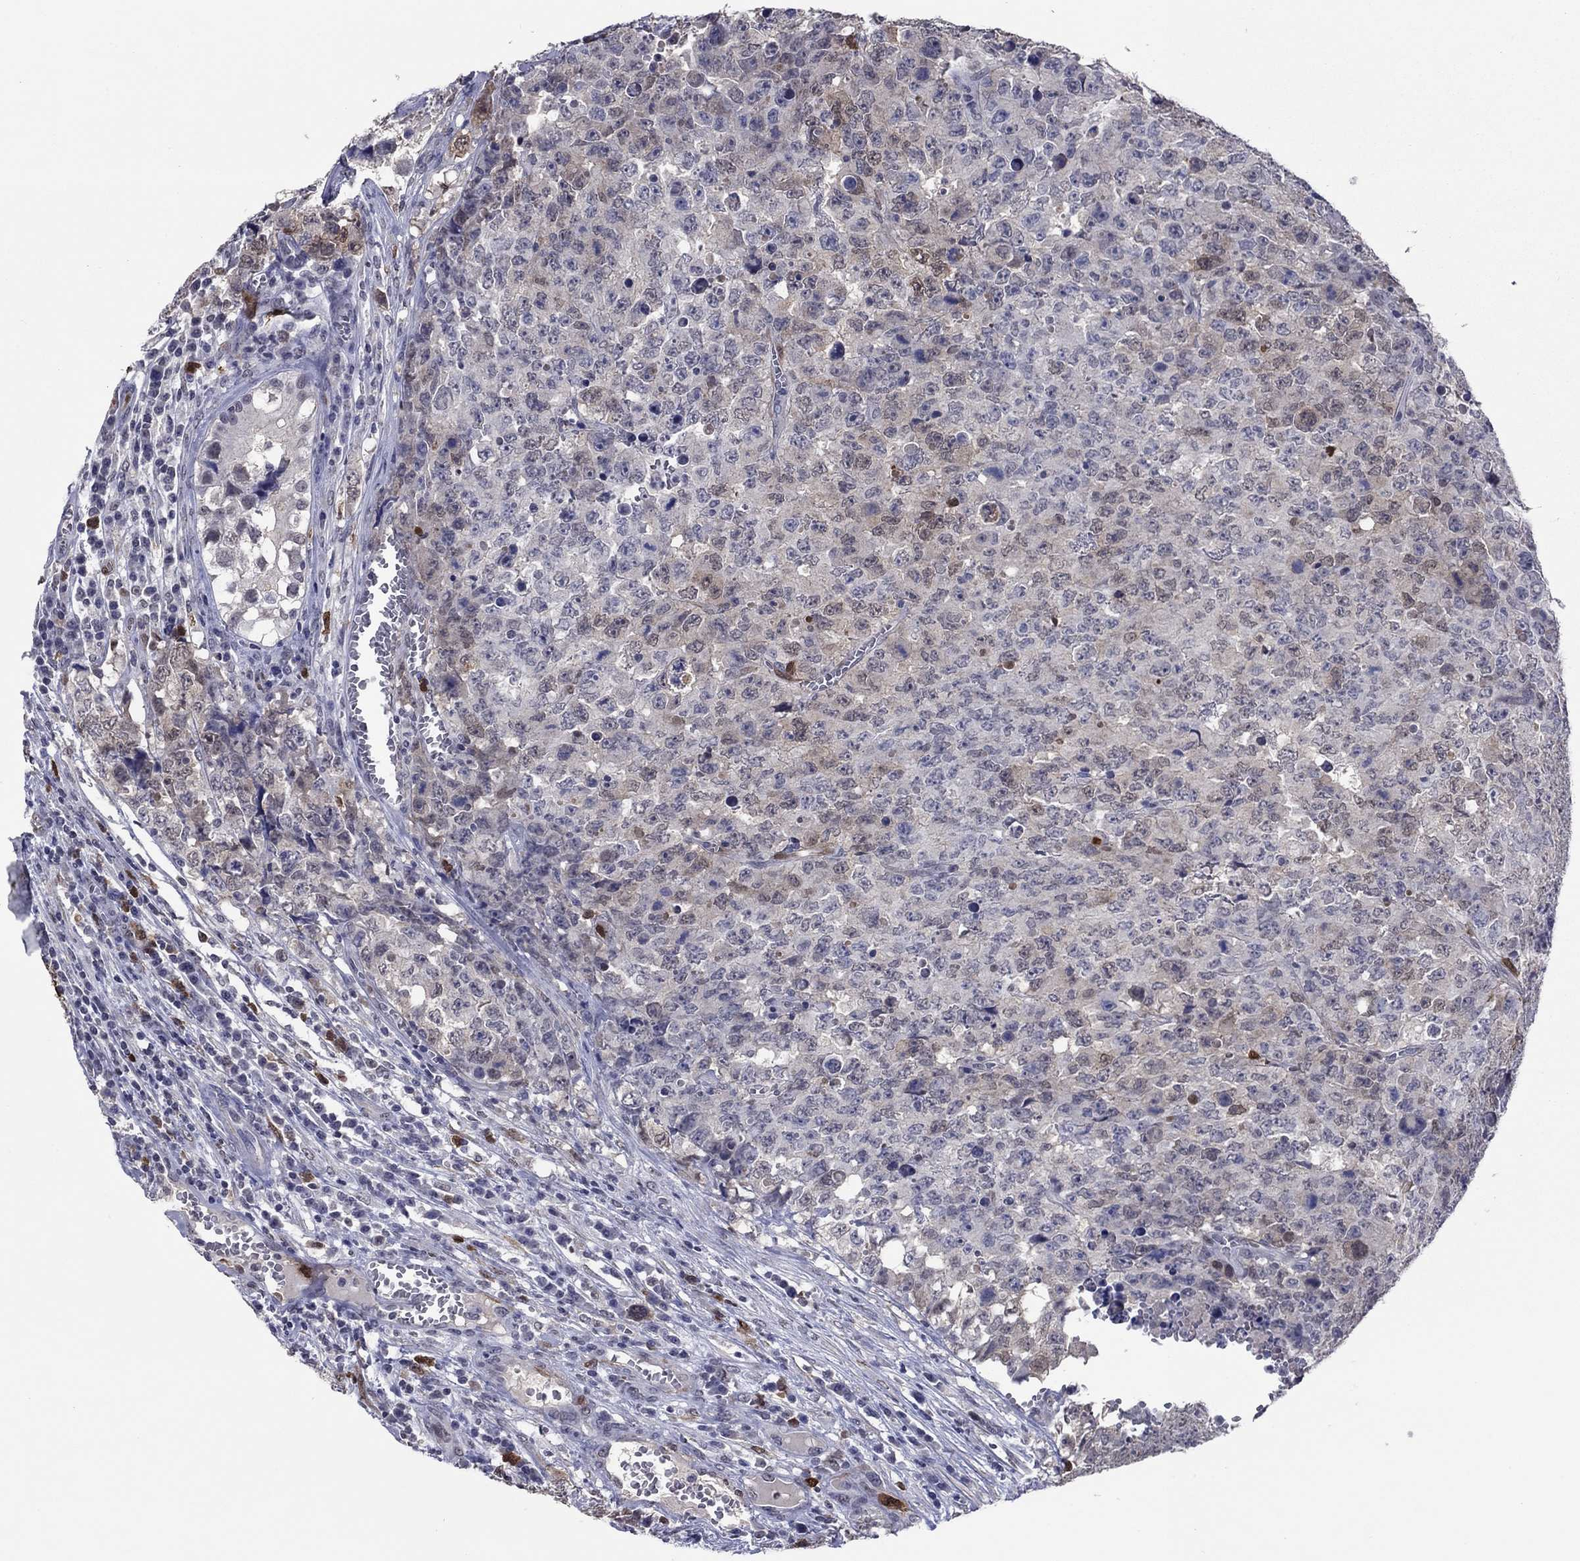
{"staining": {"intensity": "negative", "quantity": "none", "location": "none"}, "tissue": "testis cancer", "cell_type": "Tumor cells", "image_type": "cancer", "snomed": [{"axis": "morphology", "description": "Carcinoma, Embryonal, NOS"}, {"axis": "topography", "description": "Testis"}], "caption": "Immunohistochemical staining of embryonal carcinoma (testis) shows no significant staining in tumor cells.", "gene": "TYMS", "patient": {"sex": "male", "age": 23}}